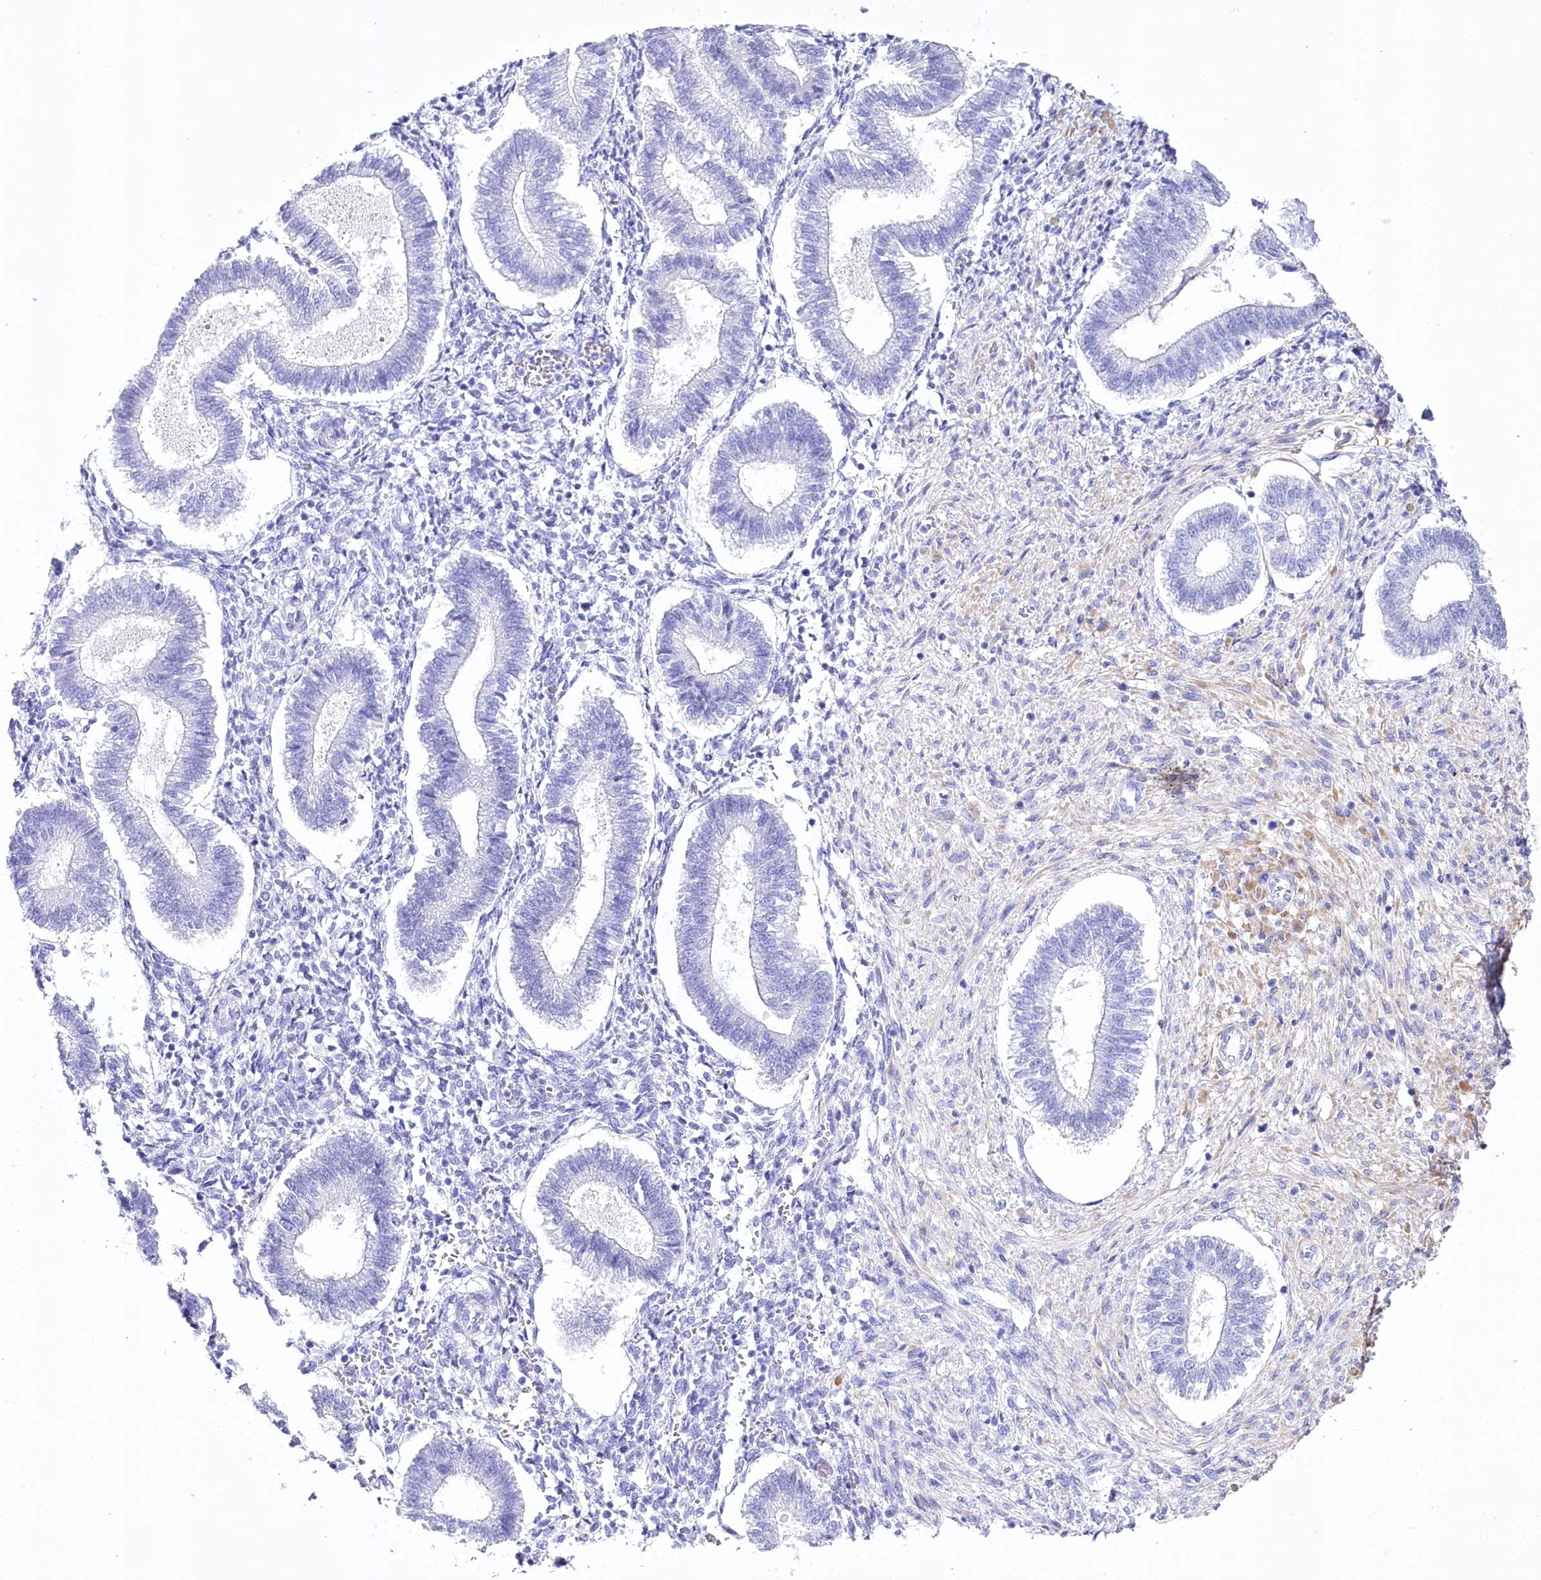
{"staining": {"intensity": "negative", "quantity": "none", "location": "none"}, "tissue": "endometrium", "cell_type": "Cells in endometrial stroma", "image_type": "normal", "snomed": [{"axis": "morphology", "description": "Normal tissue, NOS"}, {"axis": "topography", "description": "Endometrium"}], "caption": "Image shows no significant protein expression in cells in endometrial stroma of normal endometrium. Nuclei are stained in blue.", "gene": "CSN3", "patient": {"sex": "female", "age": 25}}